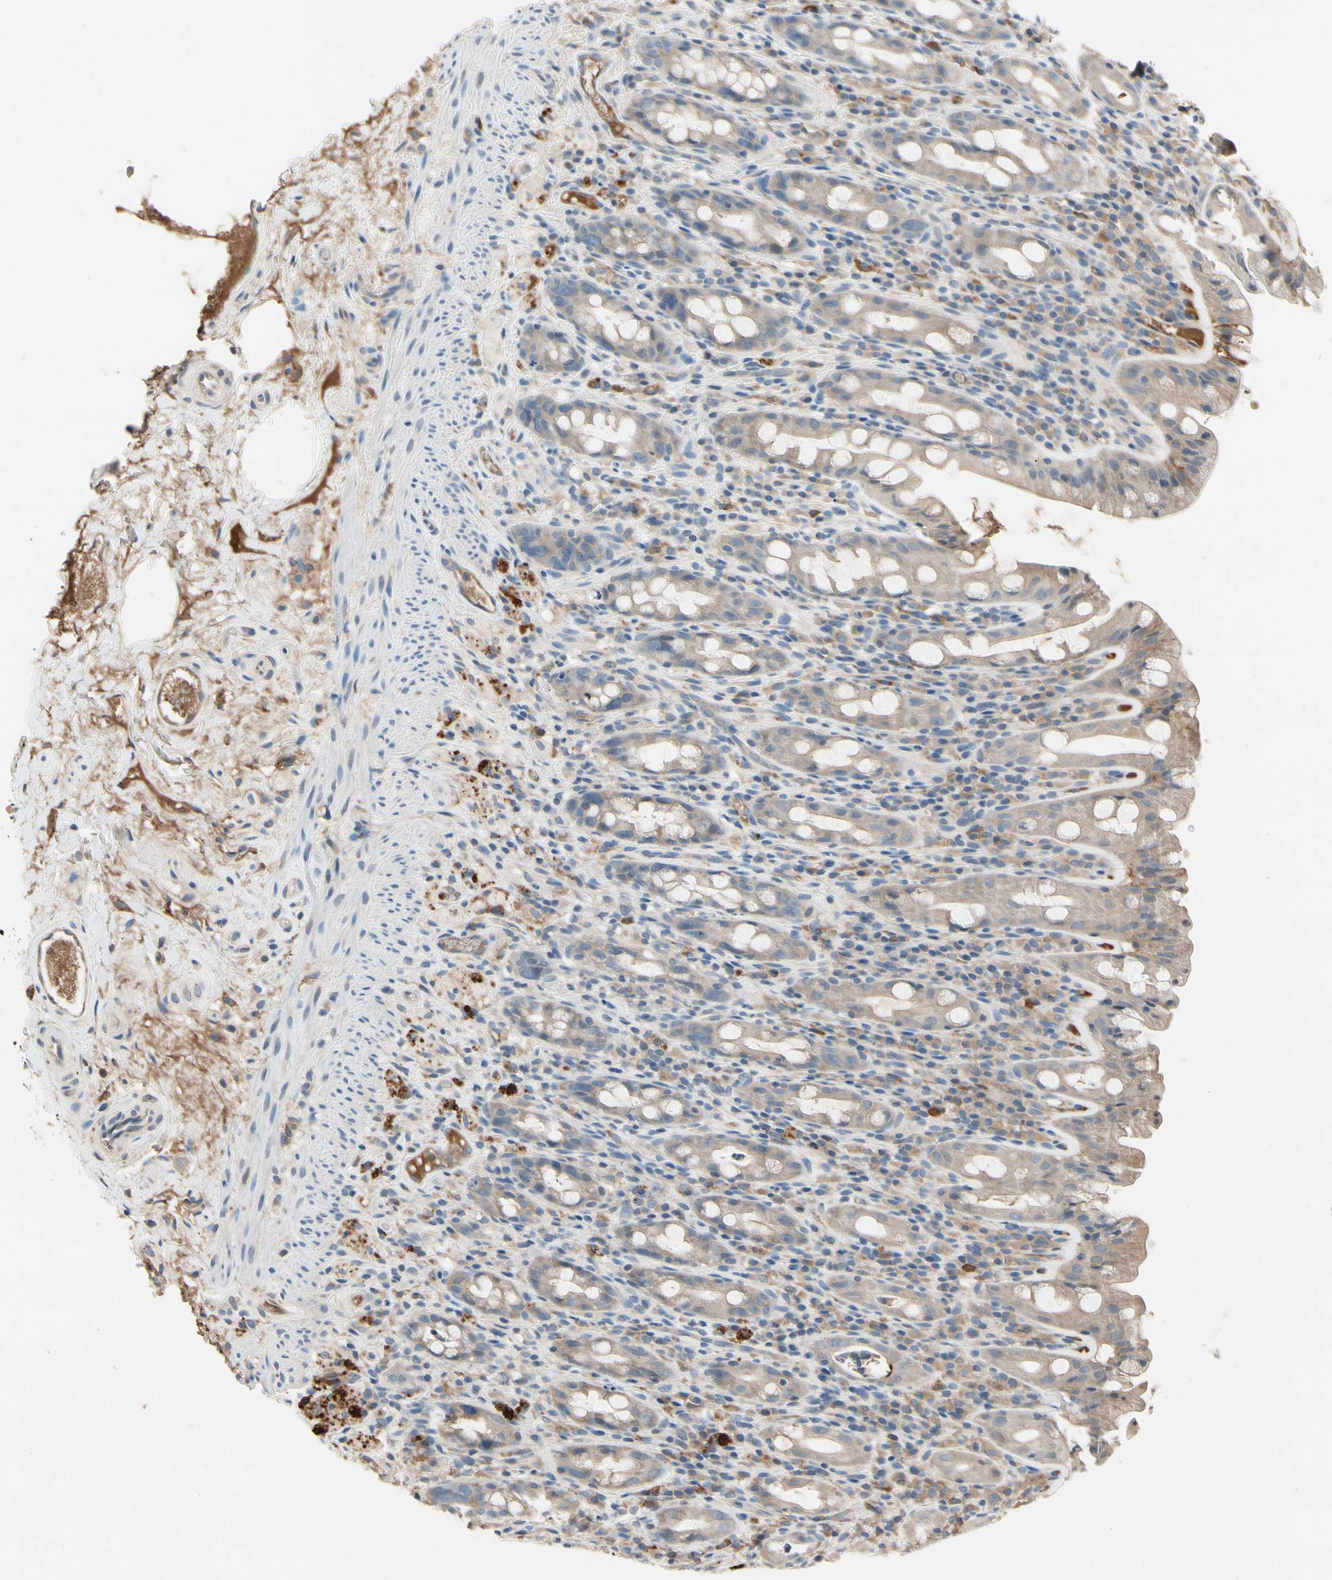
{"staining": {"intensity": "weak", "quantity": ">75%", "location": "cytoplasmic/membranous"}, "tissue": "rectum", "cell_type": "Glandular cells", "image_type": "normal", "snomed": [{"axis": "morphology", "description": "Normal tissue, NOS"}, {"axis": "topography", "description": "Rectum"}], "caption": "IHC photomicrograph of benign human rectum stained for a protein (brown), which reveals low levels of weak cytoplasmic/membranous staining in approximately >75% of glandular cells.", "gene": "IL1RL1", "patient": {"sex": "male", "age": 44}}